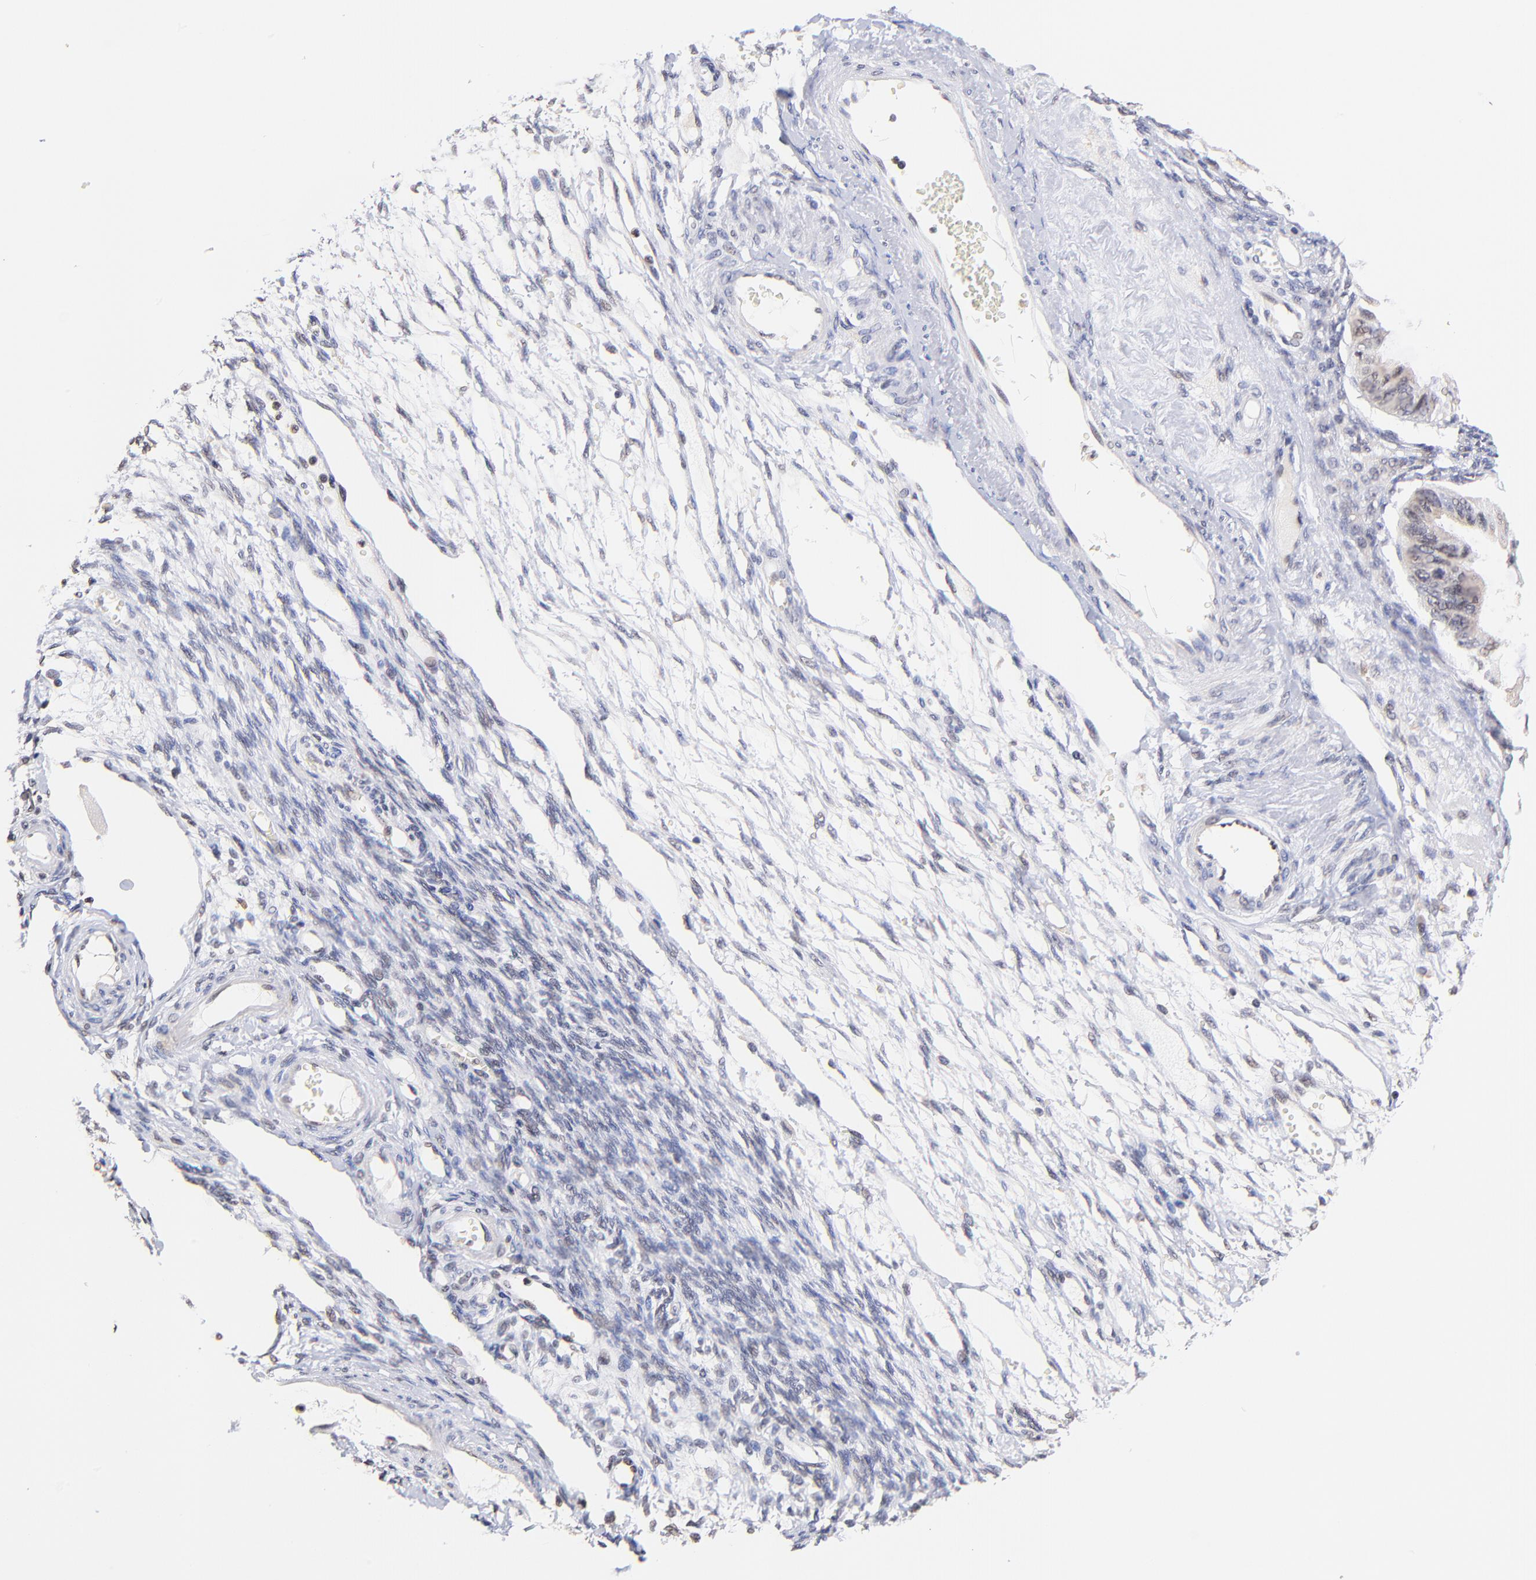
{"staining": {"intensity": "weak", "quantity": "25%-75%", "location": "cytoplasmic/membranous,nuclear"}, "tissue": "ovarian cancer", "cell_type": "Tumor cells", "image_type": "cancer", "snomed": [{"axis": "morphology", "description": "Cystadenocarcinoma, mucinous, NOS"}, {"axis": "topography", "description": "Ovary"}], "caption": "Brown immunohistochemical staining in ovarian cancer shows weak cytoplasmic/membranous and nuclear positivity in about 25%-75% of tumor cells.", "gene": "WDR25", "patient": {"sex": "female", "age": 57}}